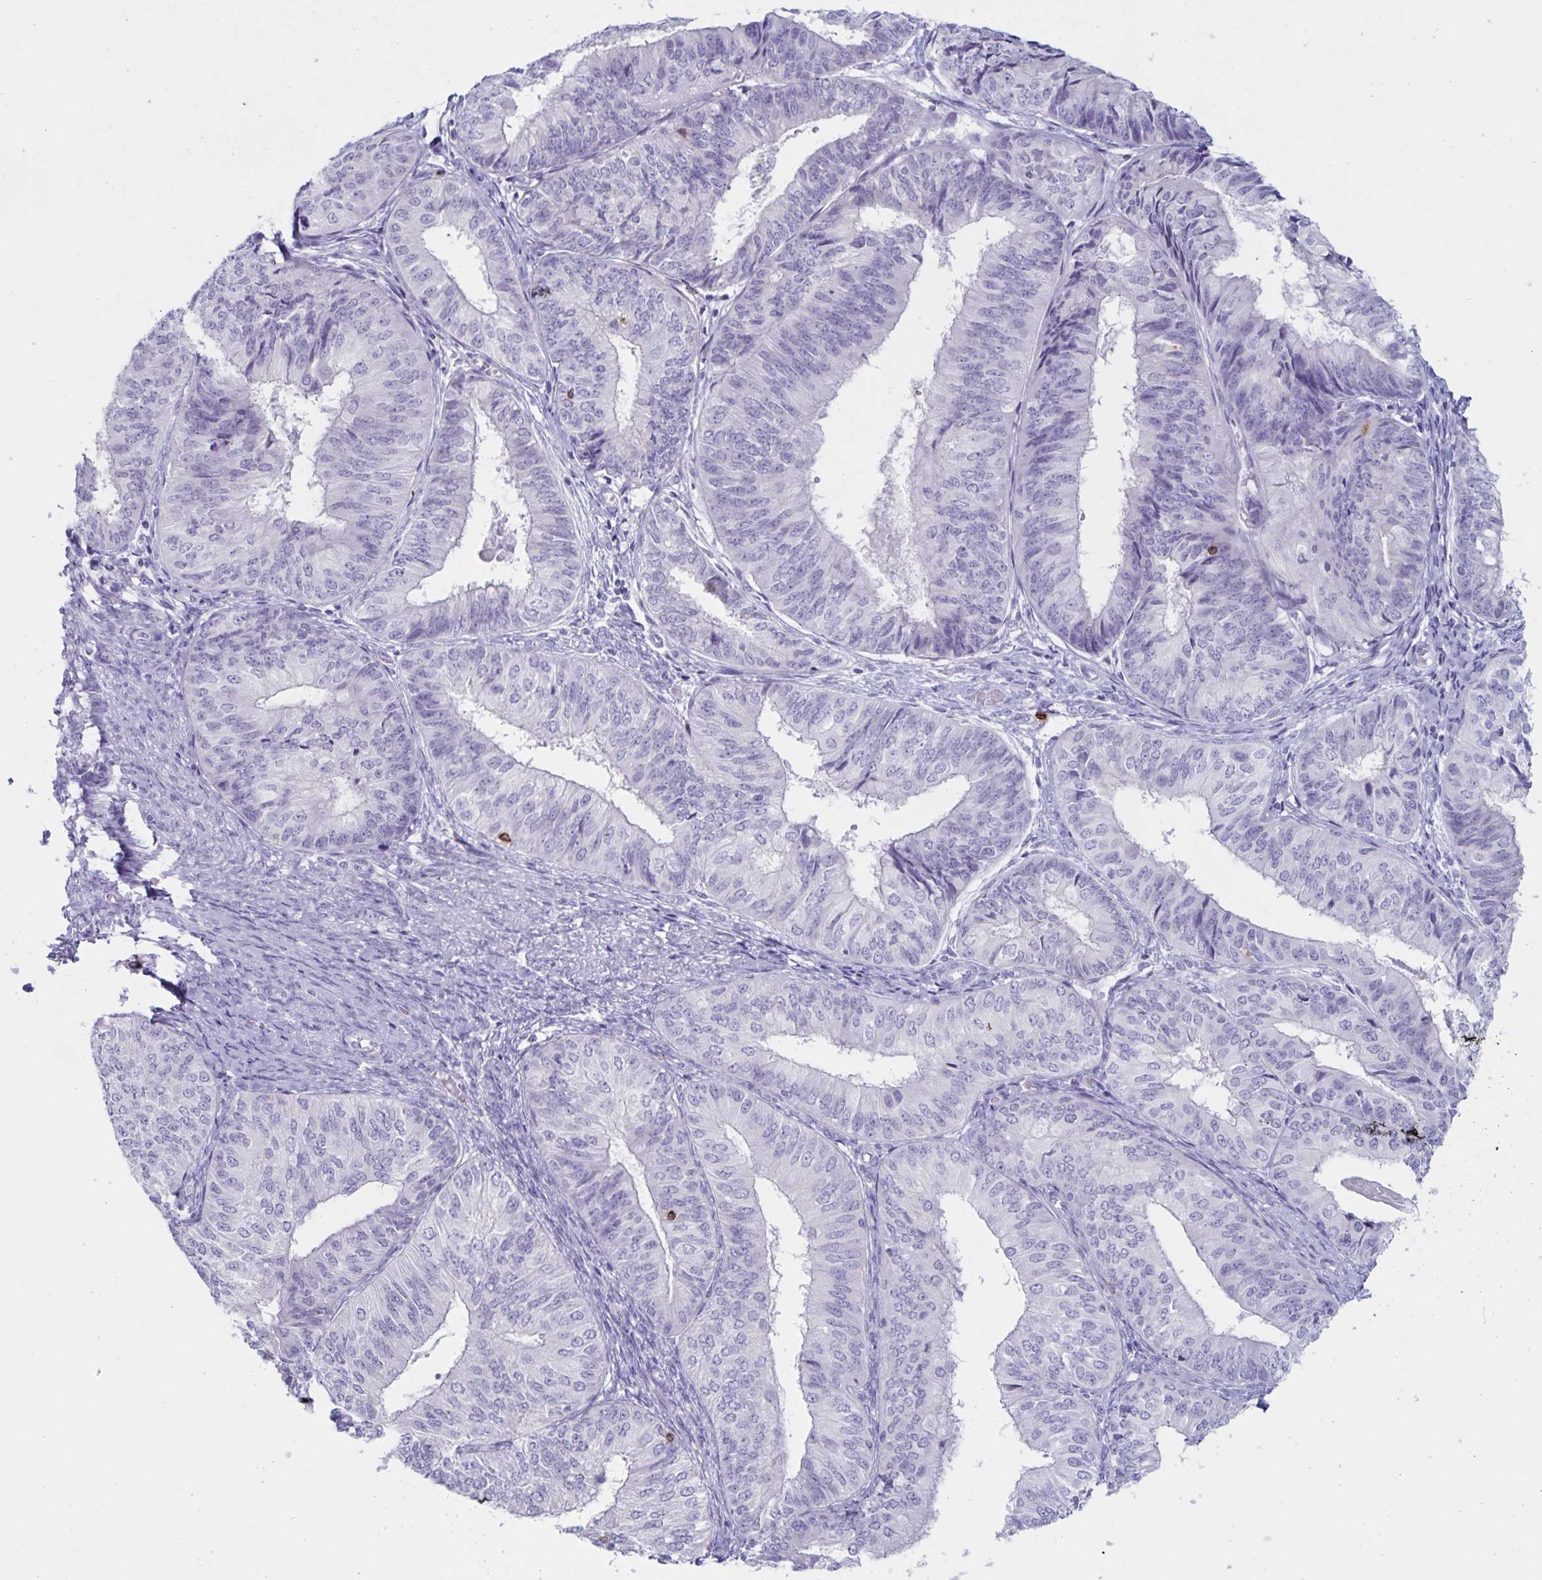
{"staining": {"intensity": "negative", "quantity": "none", "location": "none"}, "tissue": "endometrial cancer", "cell_type": "Tumor cells", "image_type": "cancer", "snomed": [{"axis": "morphology", "description": "Adenocarcinoma, NOS"}, {"axis": "topography", "description": "Endometrium"}], "caption": "An IHC micrograph of endometrial adenocarcinoma is shown. There is no staining in tumor cells of endometrial adenocarcinoma.", "gene": "GNLY", "patient": {"sex": "female", "age": 58}}